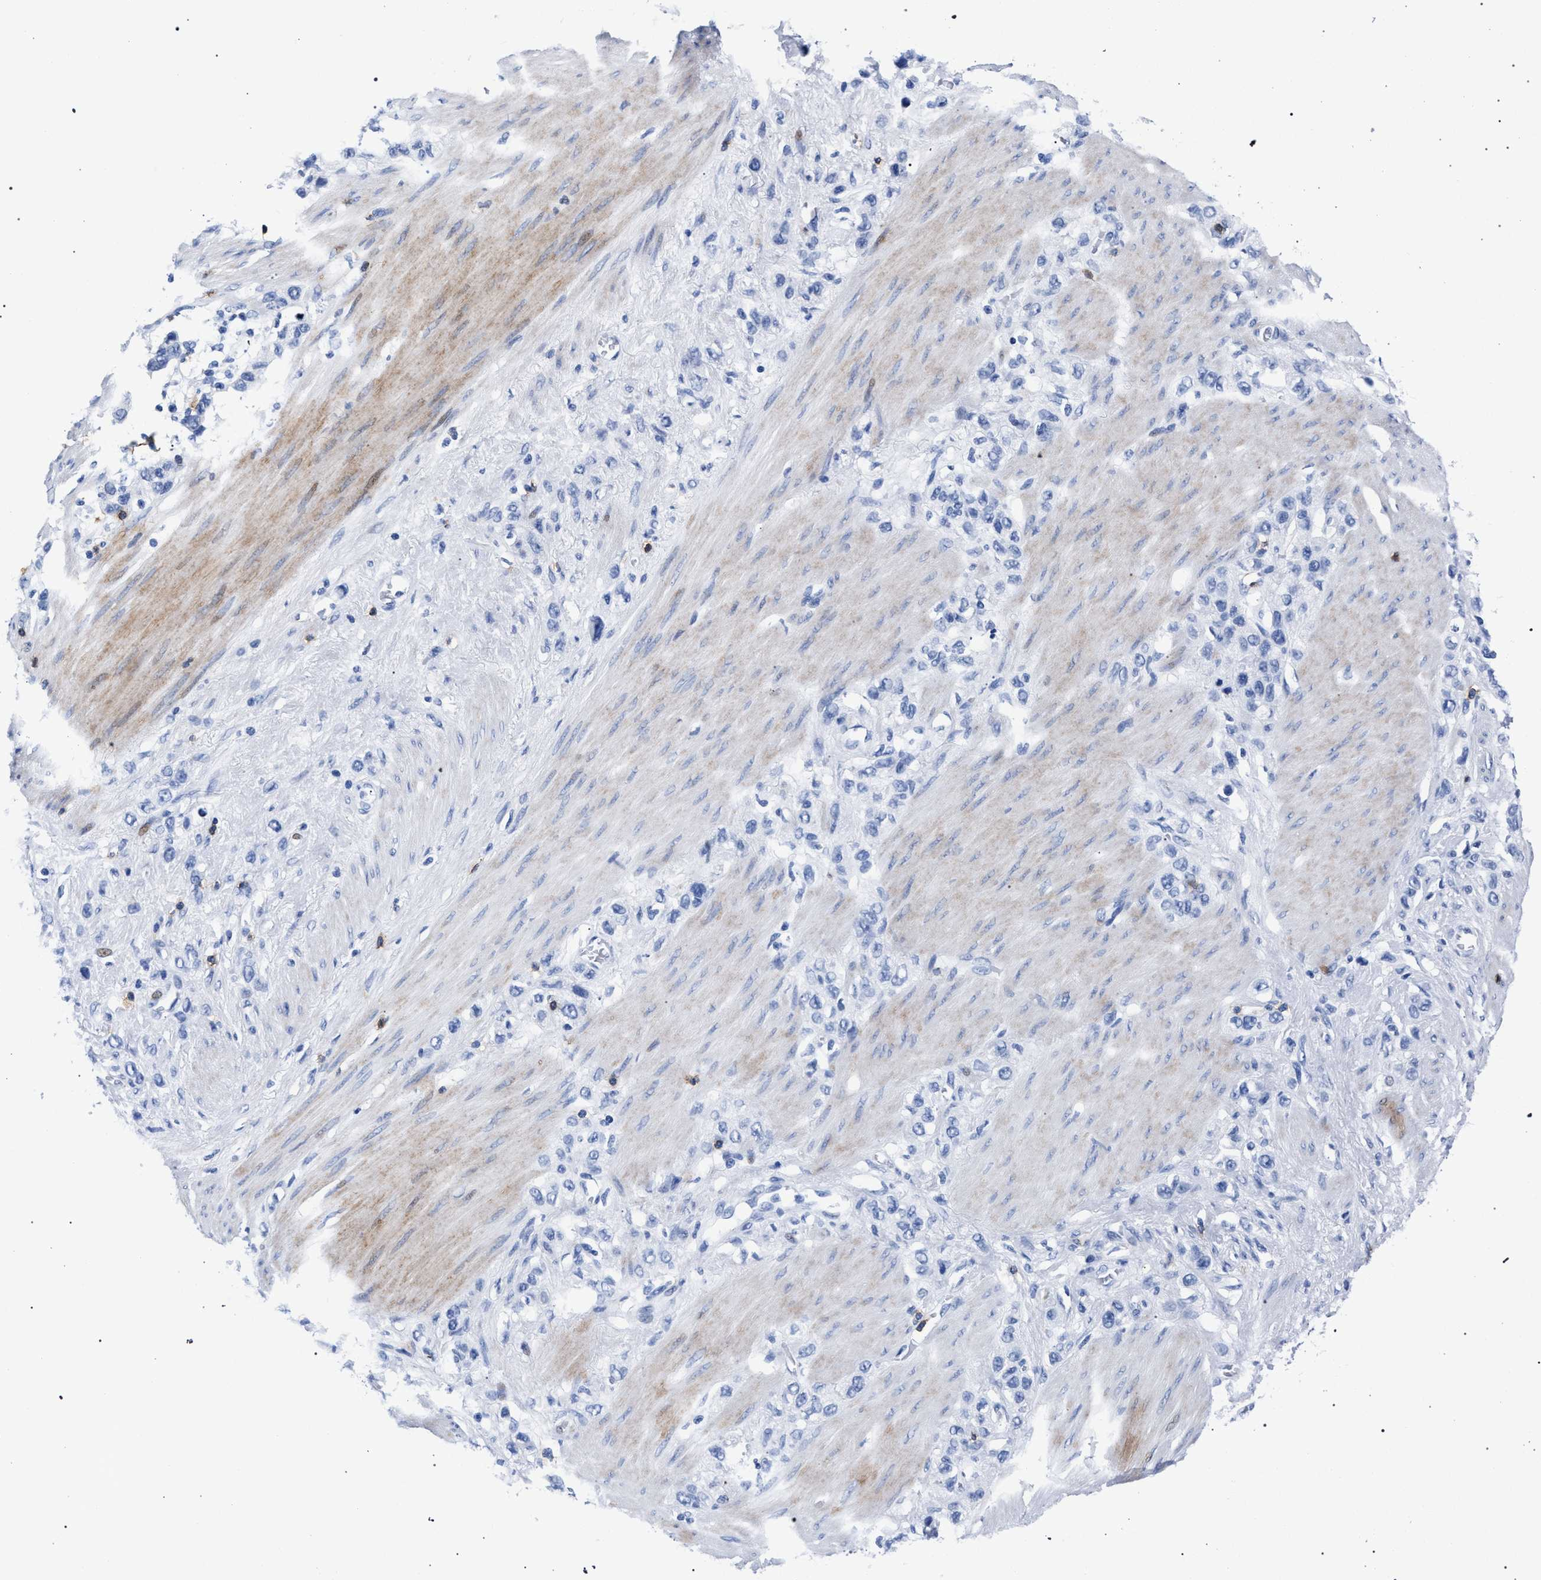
{"staining": {"intensity": "negative", "quantity": "none", "location": "none"}, "tissue": "stomach cancer", "cell_type": "Tumor cells", "image_type": "cancer", "snomed": [{"axis": "morphology", "description": "Adenocarcinoma, NOS"}, {"axis": "morphology", "description": "Adenocarcinoma, High grade"}, {"axis": "topography", "description": "Stomach, upper"}, {"axis": "topography", "description": "Stomach, lower"}], "caption": "Immunohistochemical staining of stomach cancer demonstrates no significant expression in tumor cells.", "gene": "KLRK1", "patient": {"sex": "female", "age": 65}}